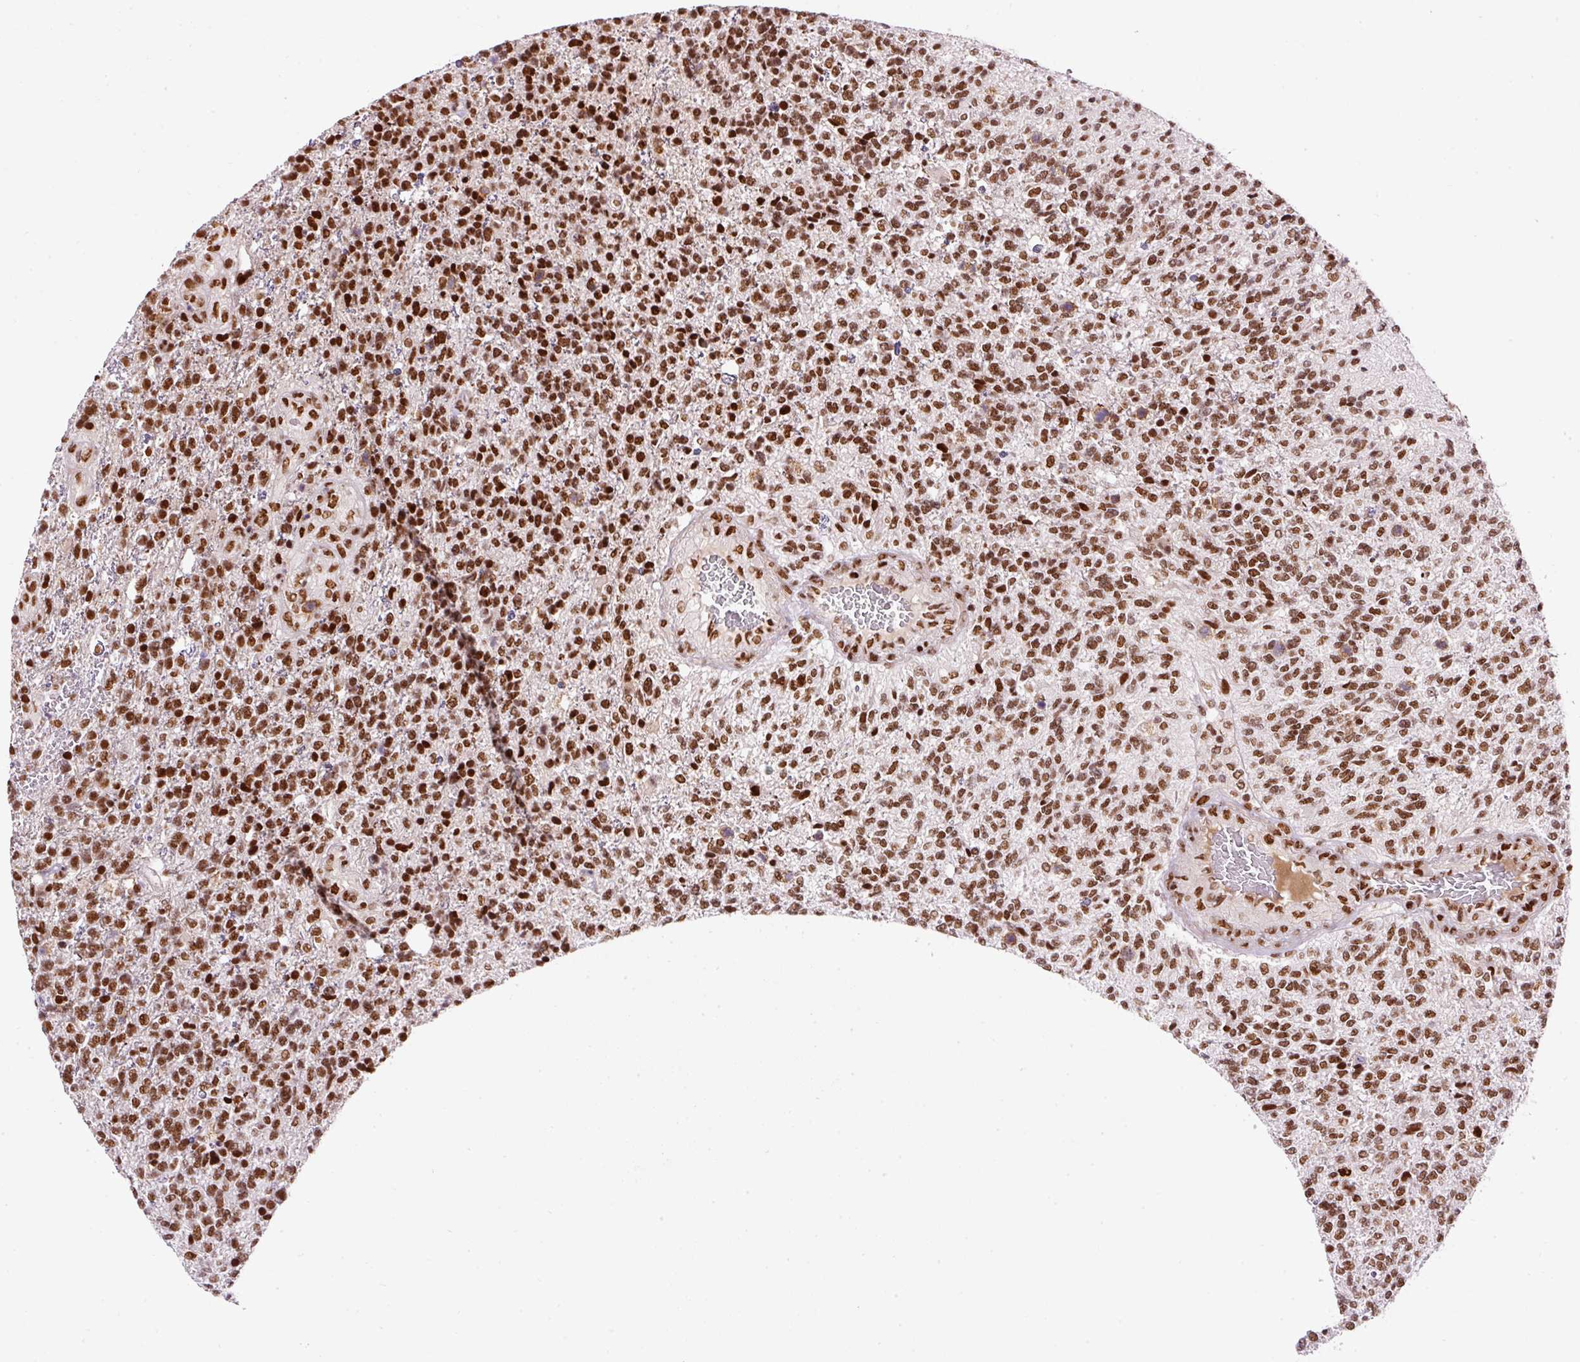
{"staining": {"intensity": "strong", "quantity": ">75%", "location": "nuclear"}, "tissue": "glioma", "cell_type": "Tumor cells", "image_type": "cancer", "snomed": [{"axis": "morphology", "description": "Glioma, malignant, High grade"}, {"axis": "topography", "description": "Brain"}], "caption": "A high-resolution image shows IHC staining of glioma, which shows strong nuclear expression in approximately >75% of tumor cells. The protein is shown in brown color, while the nuclei are stained blue.", "gene": "HNRNPC", "patient": {"sex": "male", "age": 56}}